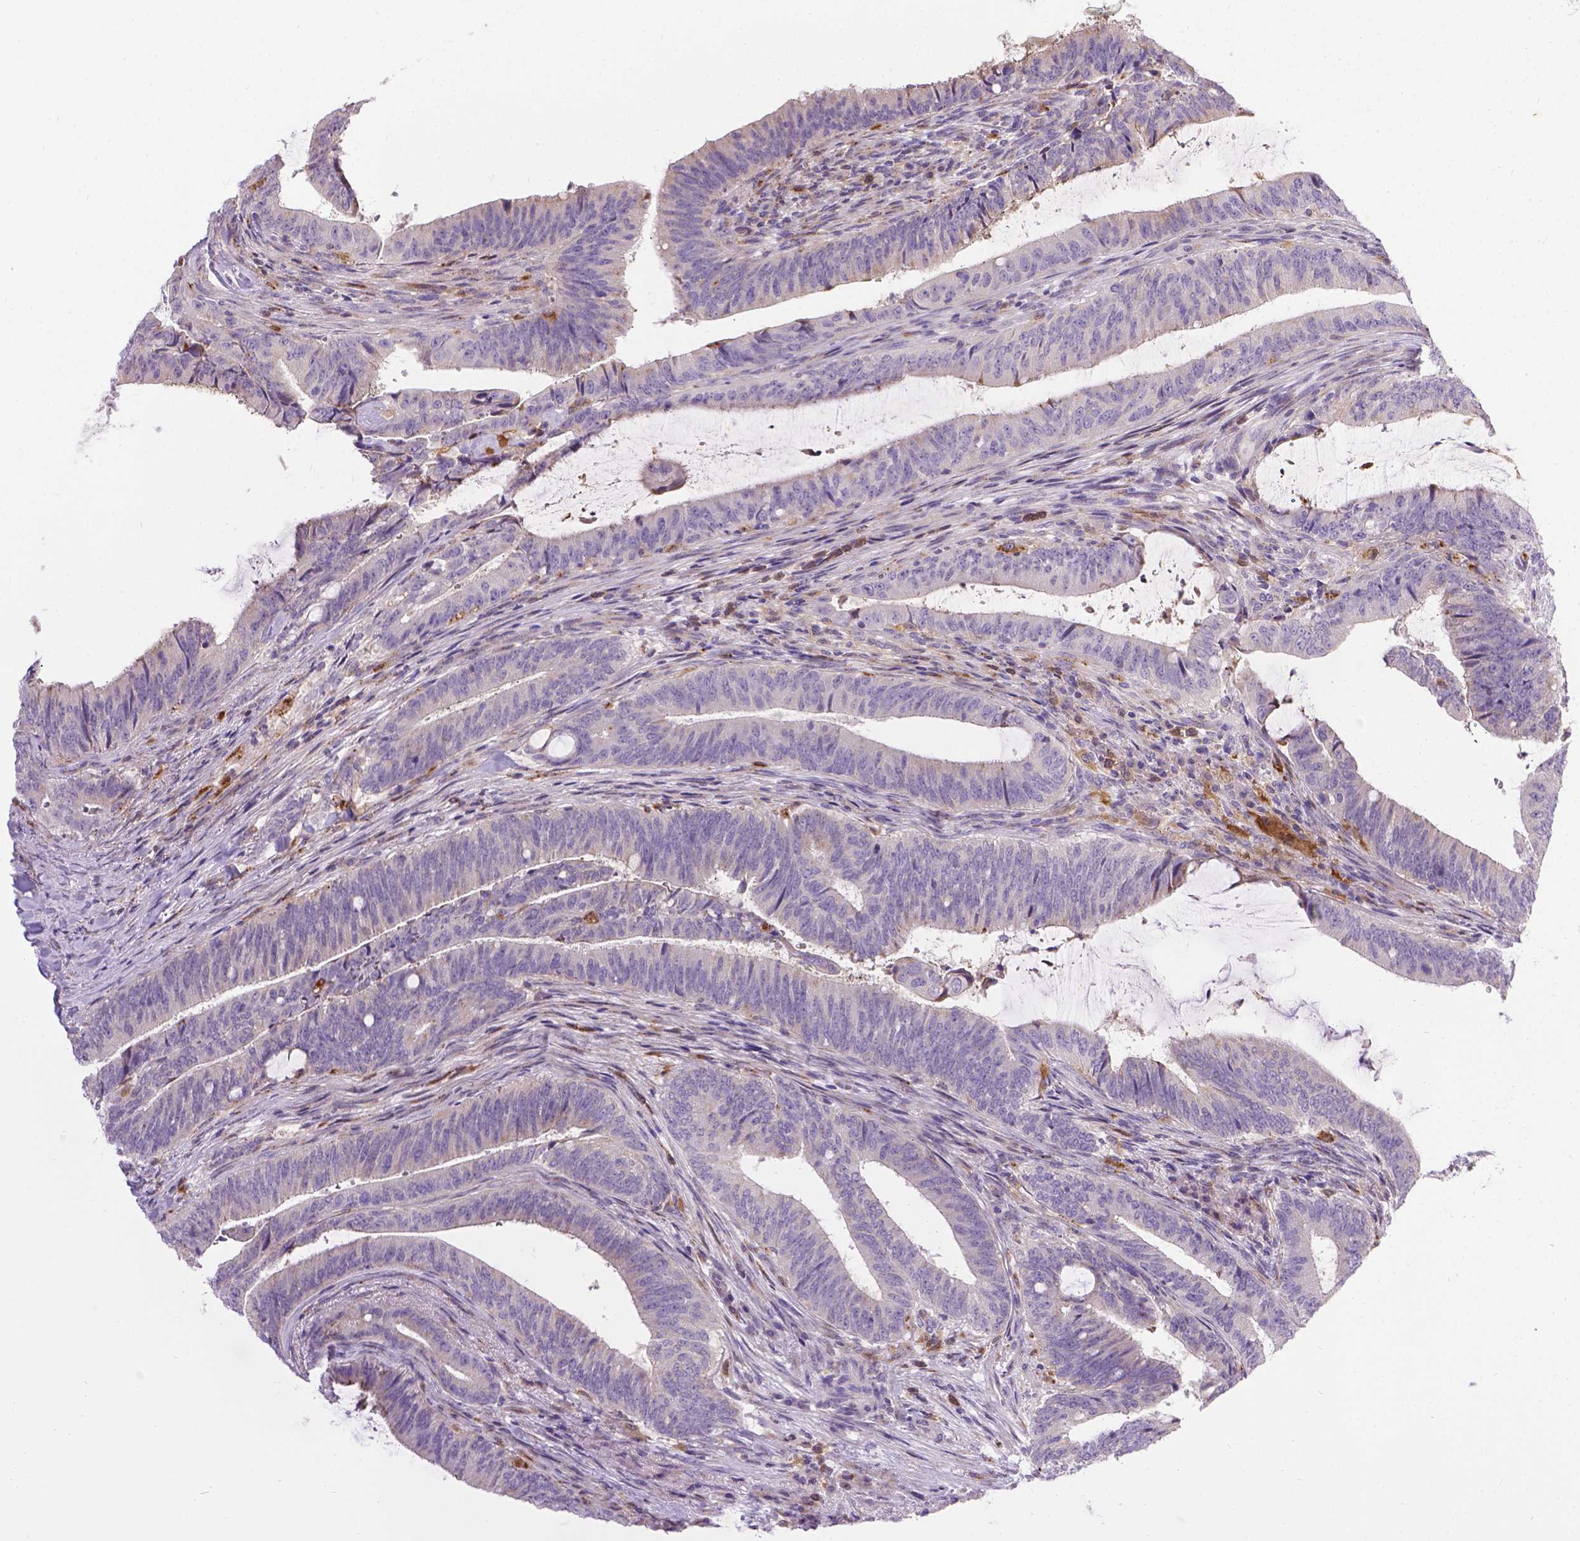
{"staining": {"intensity": "negative", "quantity": "none", "location": "none"}, "tissue": "colorectal cancer", "cell_type": "Tumor cells", "image_type": "cancer", "snomed": [{"axis": "morphology", "description": "Adenocarcinoma, NOS"}, {"axis": "topography", "description": "Colon"}], "caption": "DAB (3,3'-diaminobenzidine) immunohistochemical staining of colorectal adenocarcinoma exhibits no significant expression in tumor cells. The staining was performed using DAB to visualize the protein expression in brown, while the nuclei were stained in blue with hematoxylin (Magnification: 20x).", "gene": "TM4SF18", "patient": {"sex": "female", "age": 43}}